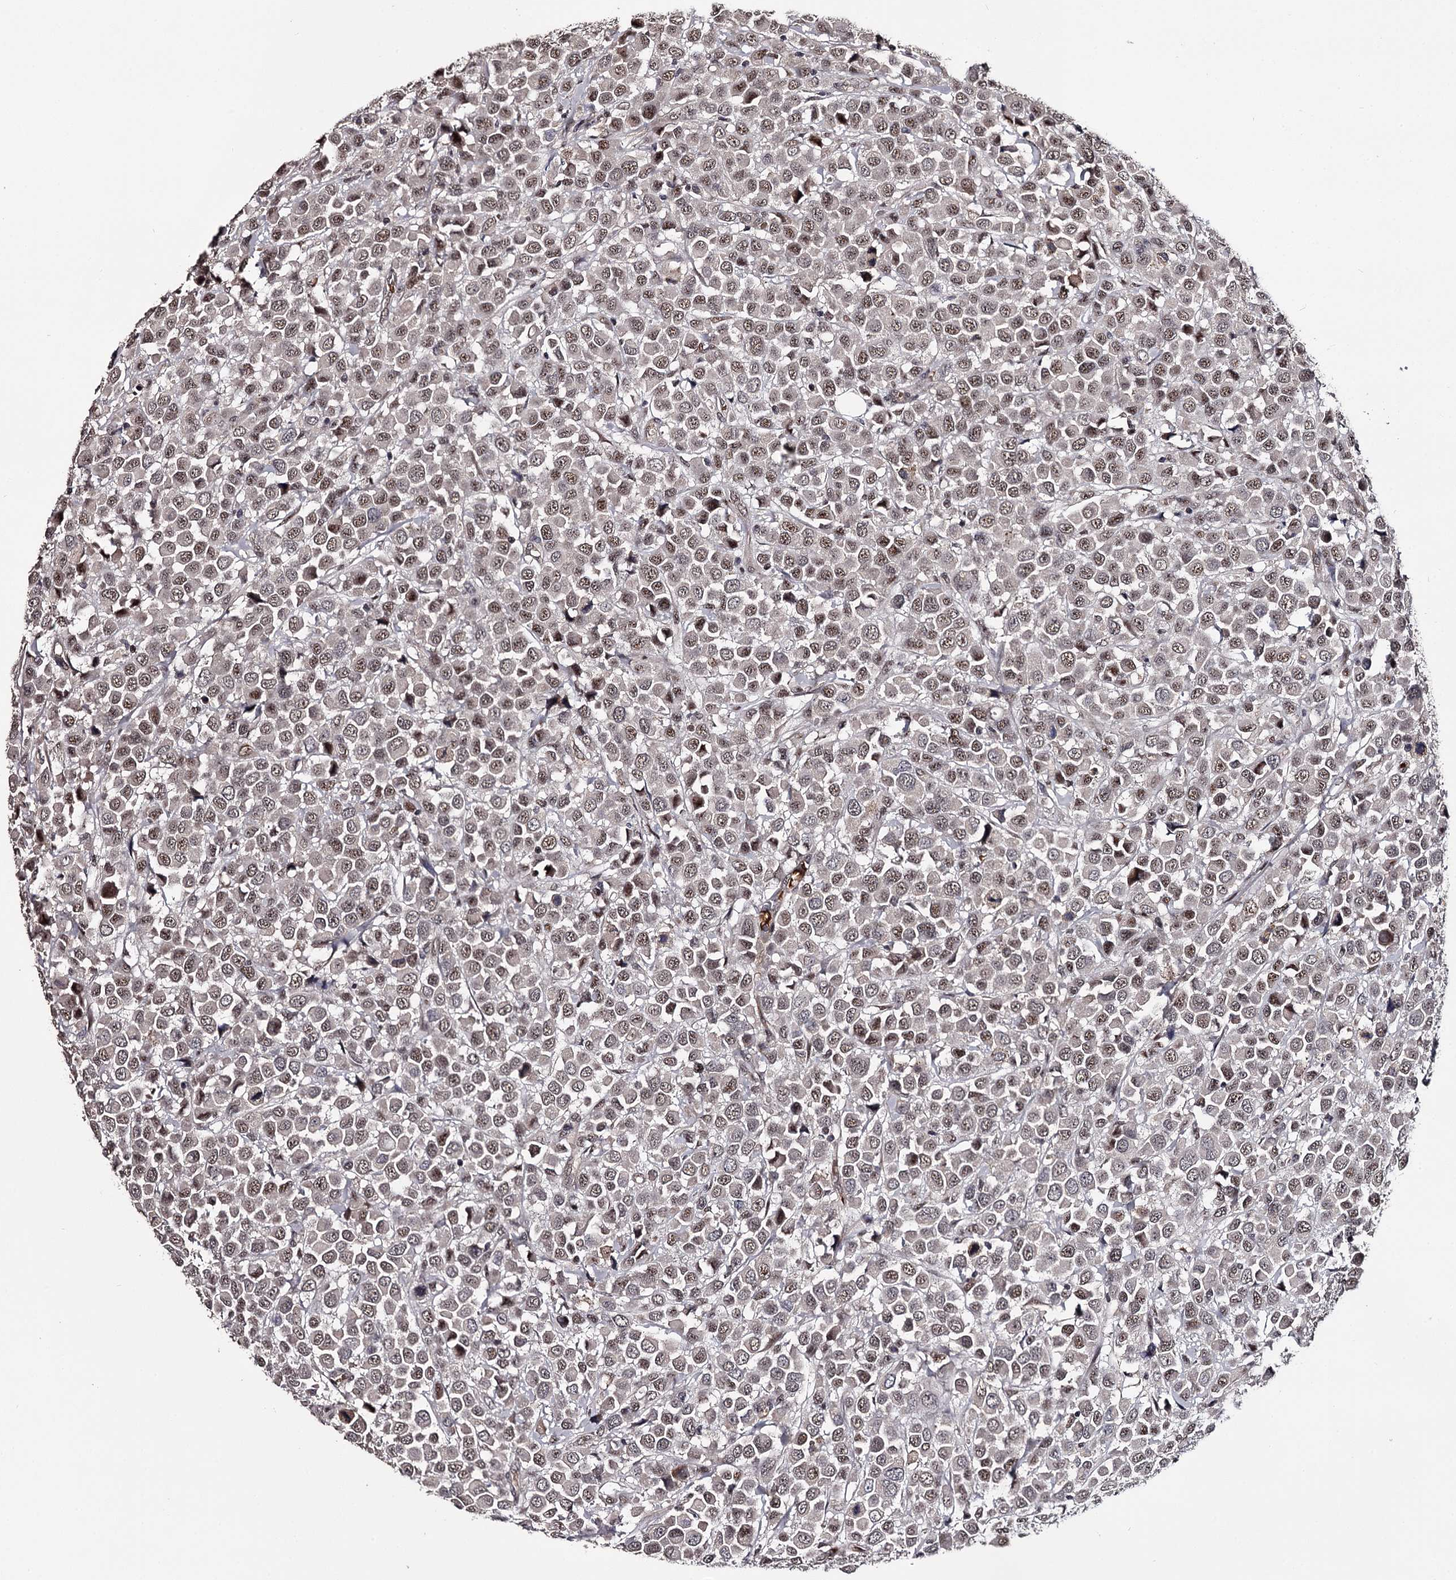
{"staining": {"intensity": "moderate", "quantity": ">75%", "location": "nuclear"}, "tissue": "breast cancer", "cell_type": "Tumor cells", "image_type": "cancer", "snomed": [{"axis": "morphology", "description": "Duct carcinoma"}, {"axis": "topography", "description": "Breast"}], "caption": "Immunohistochemistry (IHC) of human infiltrating ductal carcinoma (breast) displays medium levels of moderate nuclear expression in about >75% of tumor cells.", "gene": "RNF44", "patient": {"sex": "female", "age": 61}}